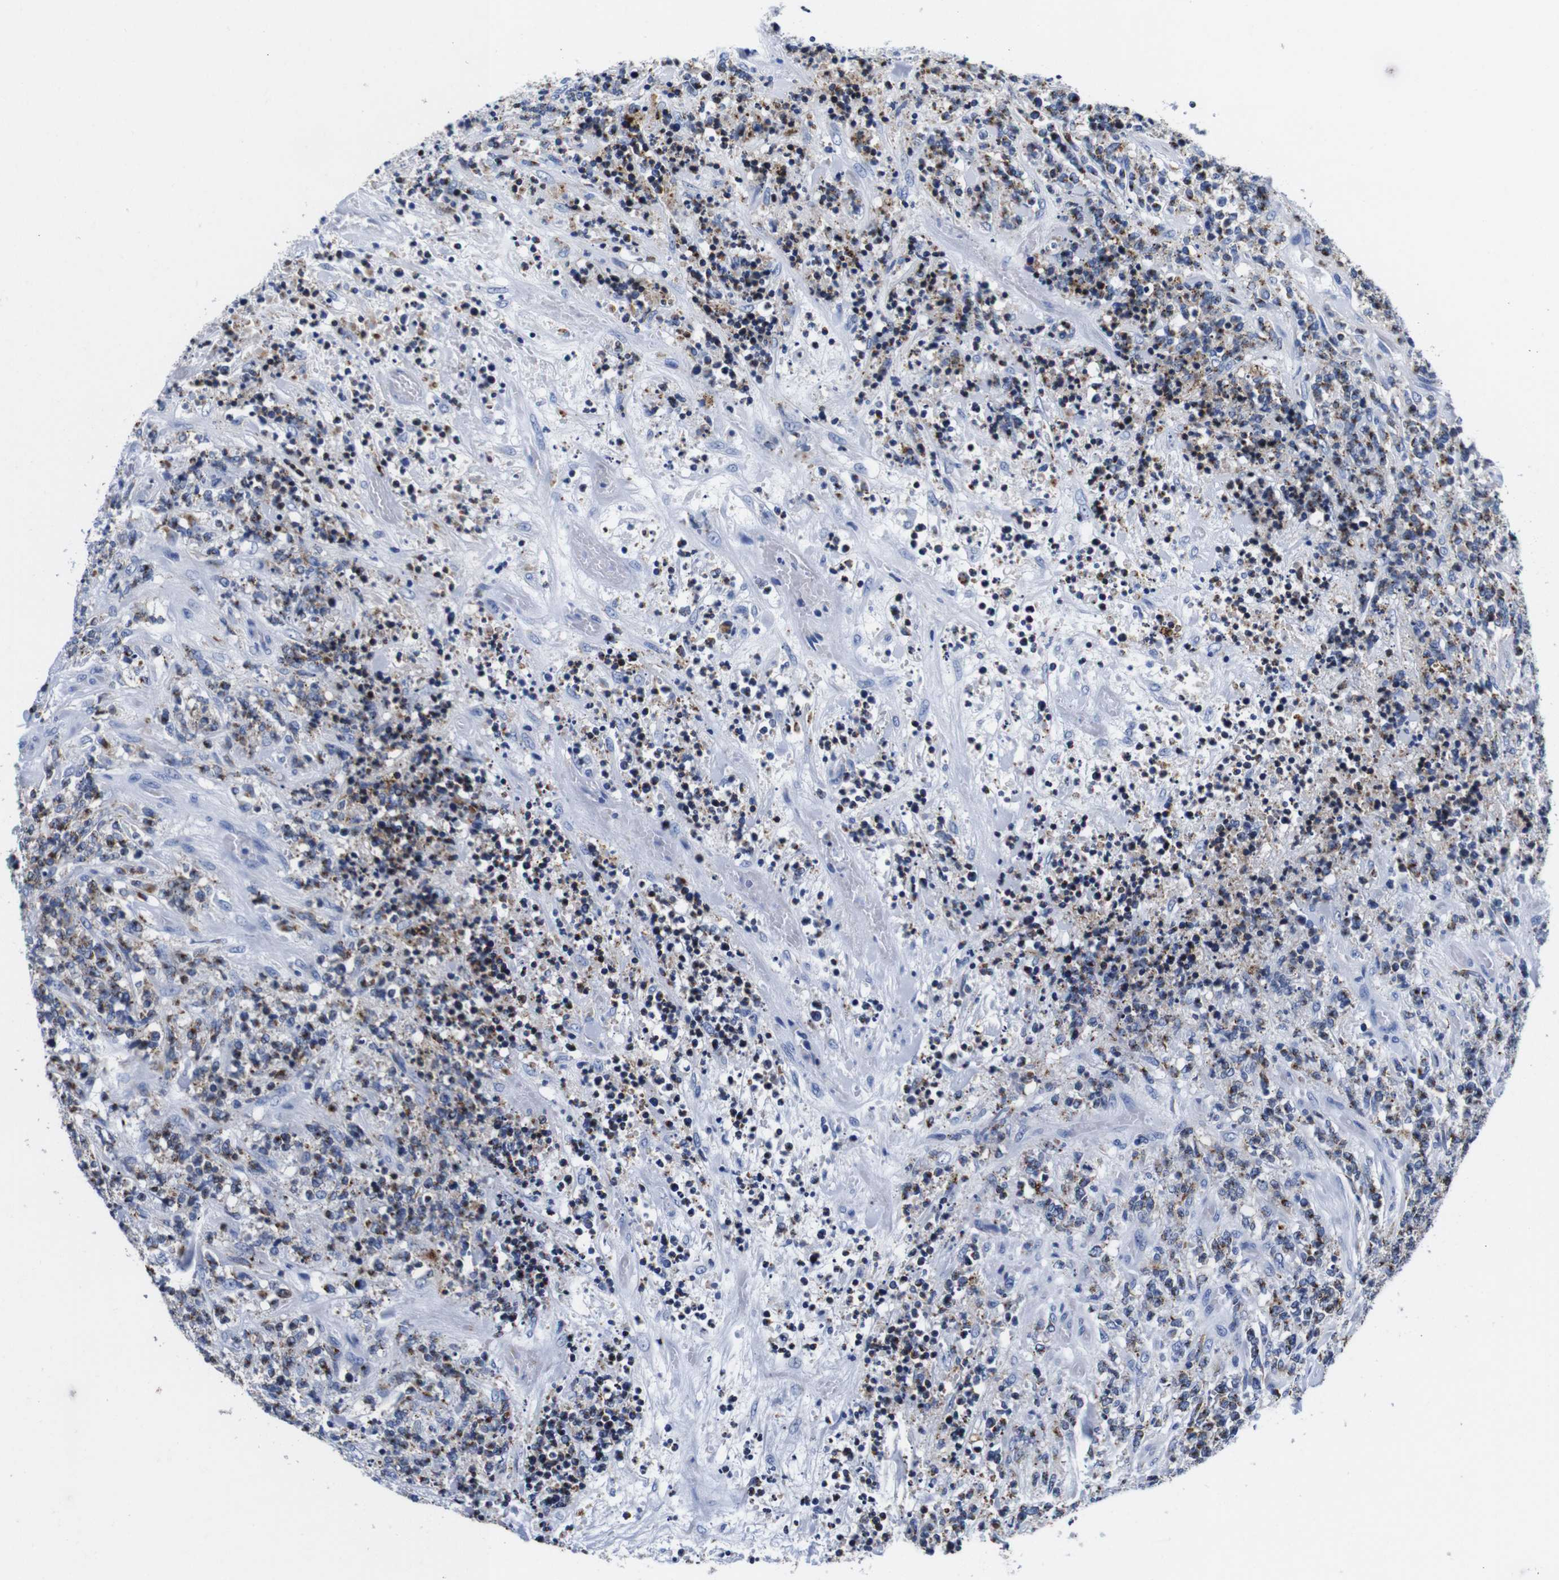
{"staining": {"intensity": "moderate", "quantity": "25%-75%", "location": "cytoplasmic/membranous"}, "tissue": "lymphoma", "cell_type": "Tumor cells", "image_type": "cancer", "snomed": [{"axis": "morphology", "description": "Malignant lymphoma, non-Hodgkin's type, High grade"}, {"axis": "topography", "description": "Soft tissue"}], "caption": "High-magnification brightfield microscopy of malignant lymphoma, non-Hodgkin's type (high-grade) stained with DAB (3,3'-diaminobenzidine) (brown) and counterstained with hematoxylin (blue). tumor cells exhibit moderate cytoplasmic/membranous expression is seen in approximately25%-75% of cells.", "gene": "HLA-DMB", "patient": {"sex": "male", "age": 18}}